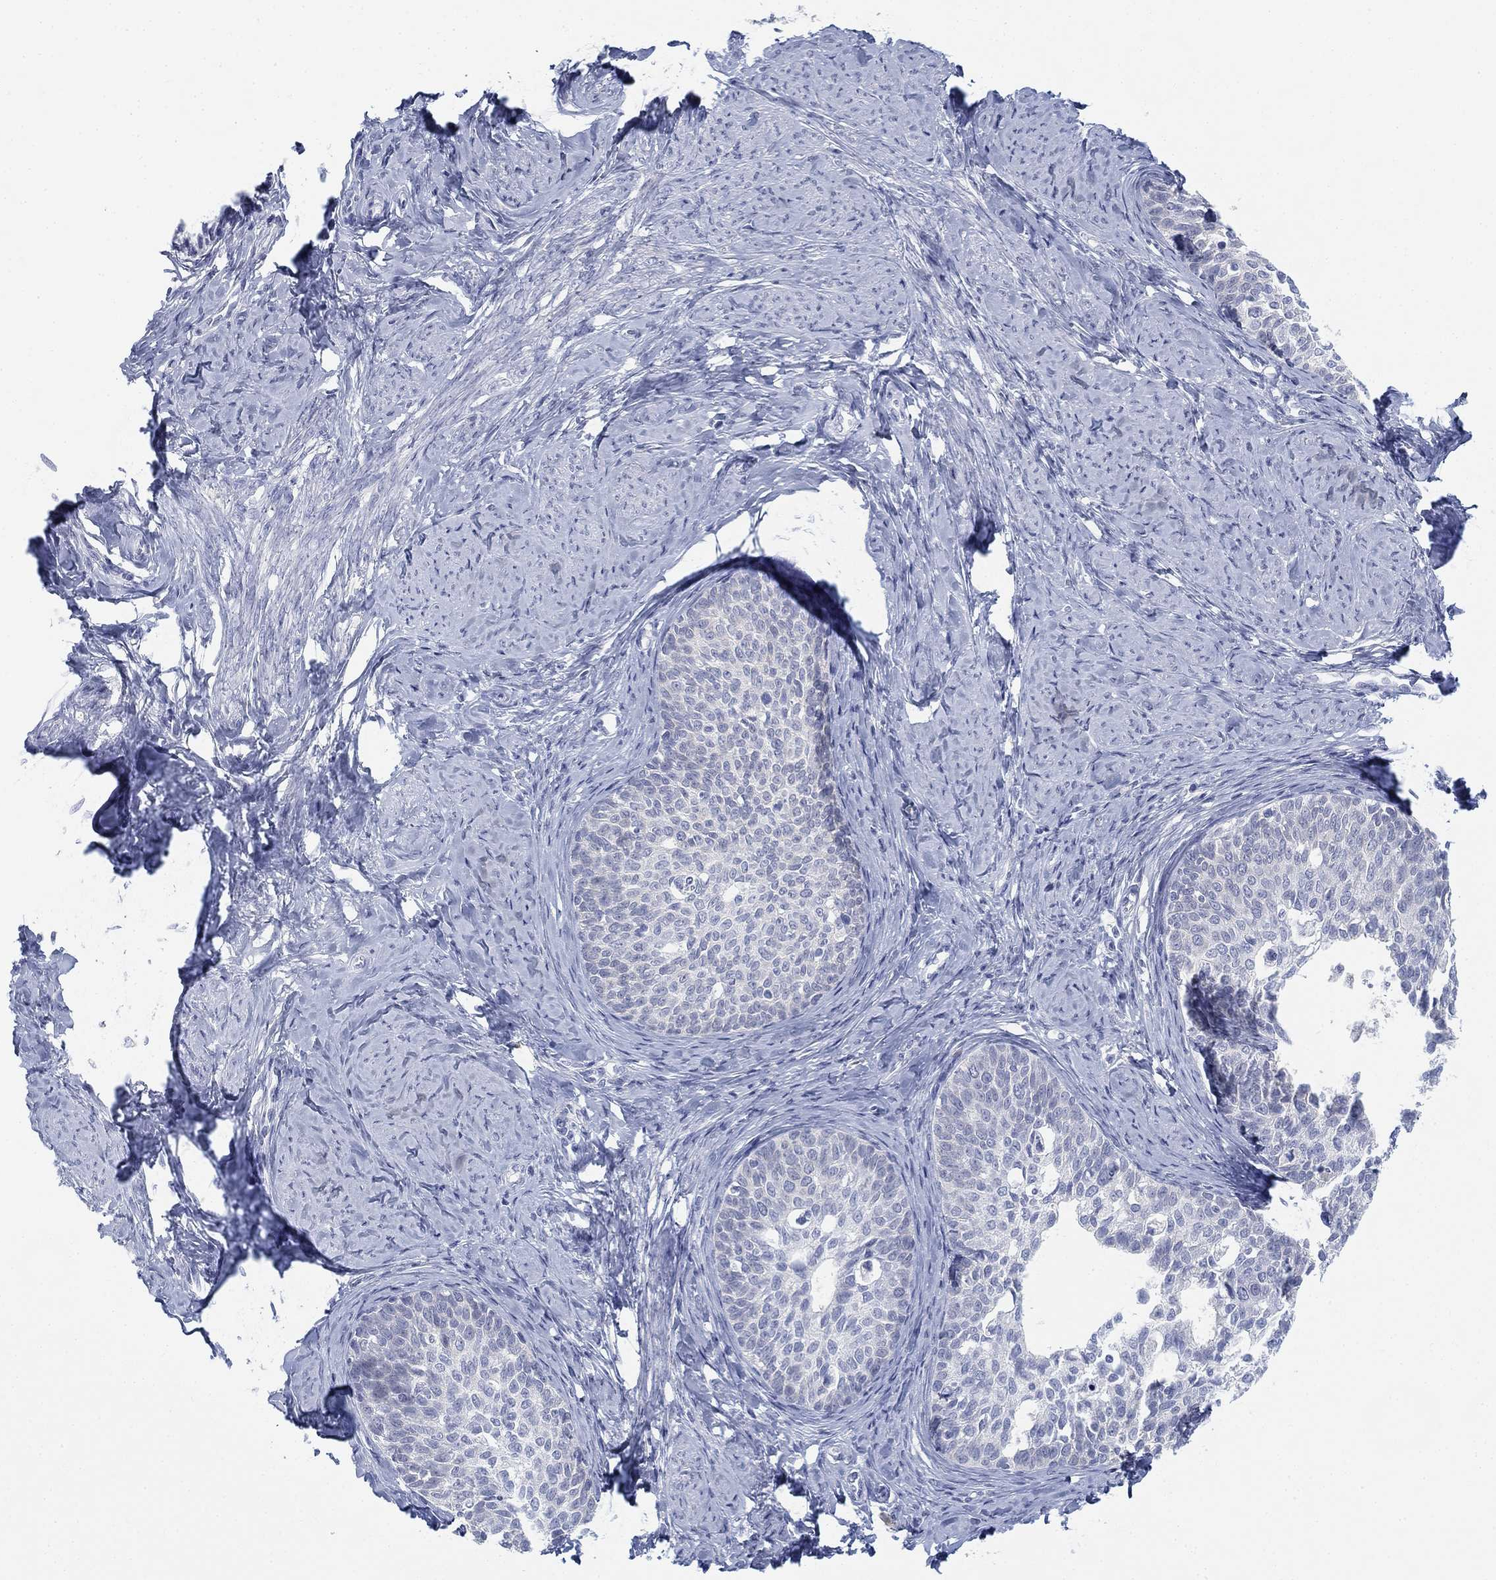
{"staining": {"intensity": "negative", "quantity": "none", "location": "none"}, "tissue": "cervical cancer", "cell_type": "Tumor cells", "image_type": "cancer", "snomed": [{"axis": "morphology", "description": "Squamous cell carcinoma, NOS"}, {"axis": "topography", "description": "Cervix"}], "caption": "Tumor cells are negative for protein expression in human cervical cancer (squamous cell carcinoma).", "gene": "GCNA", "patient": {"sex": "female", "age": 51}}